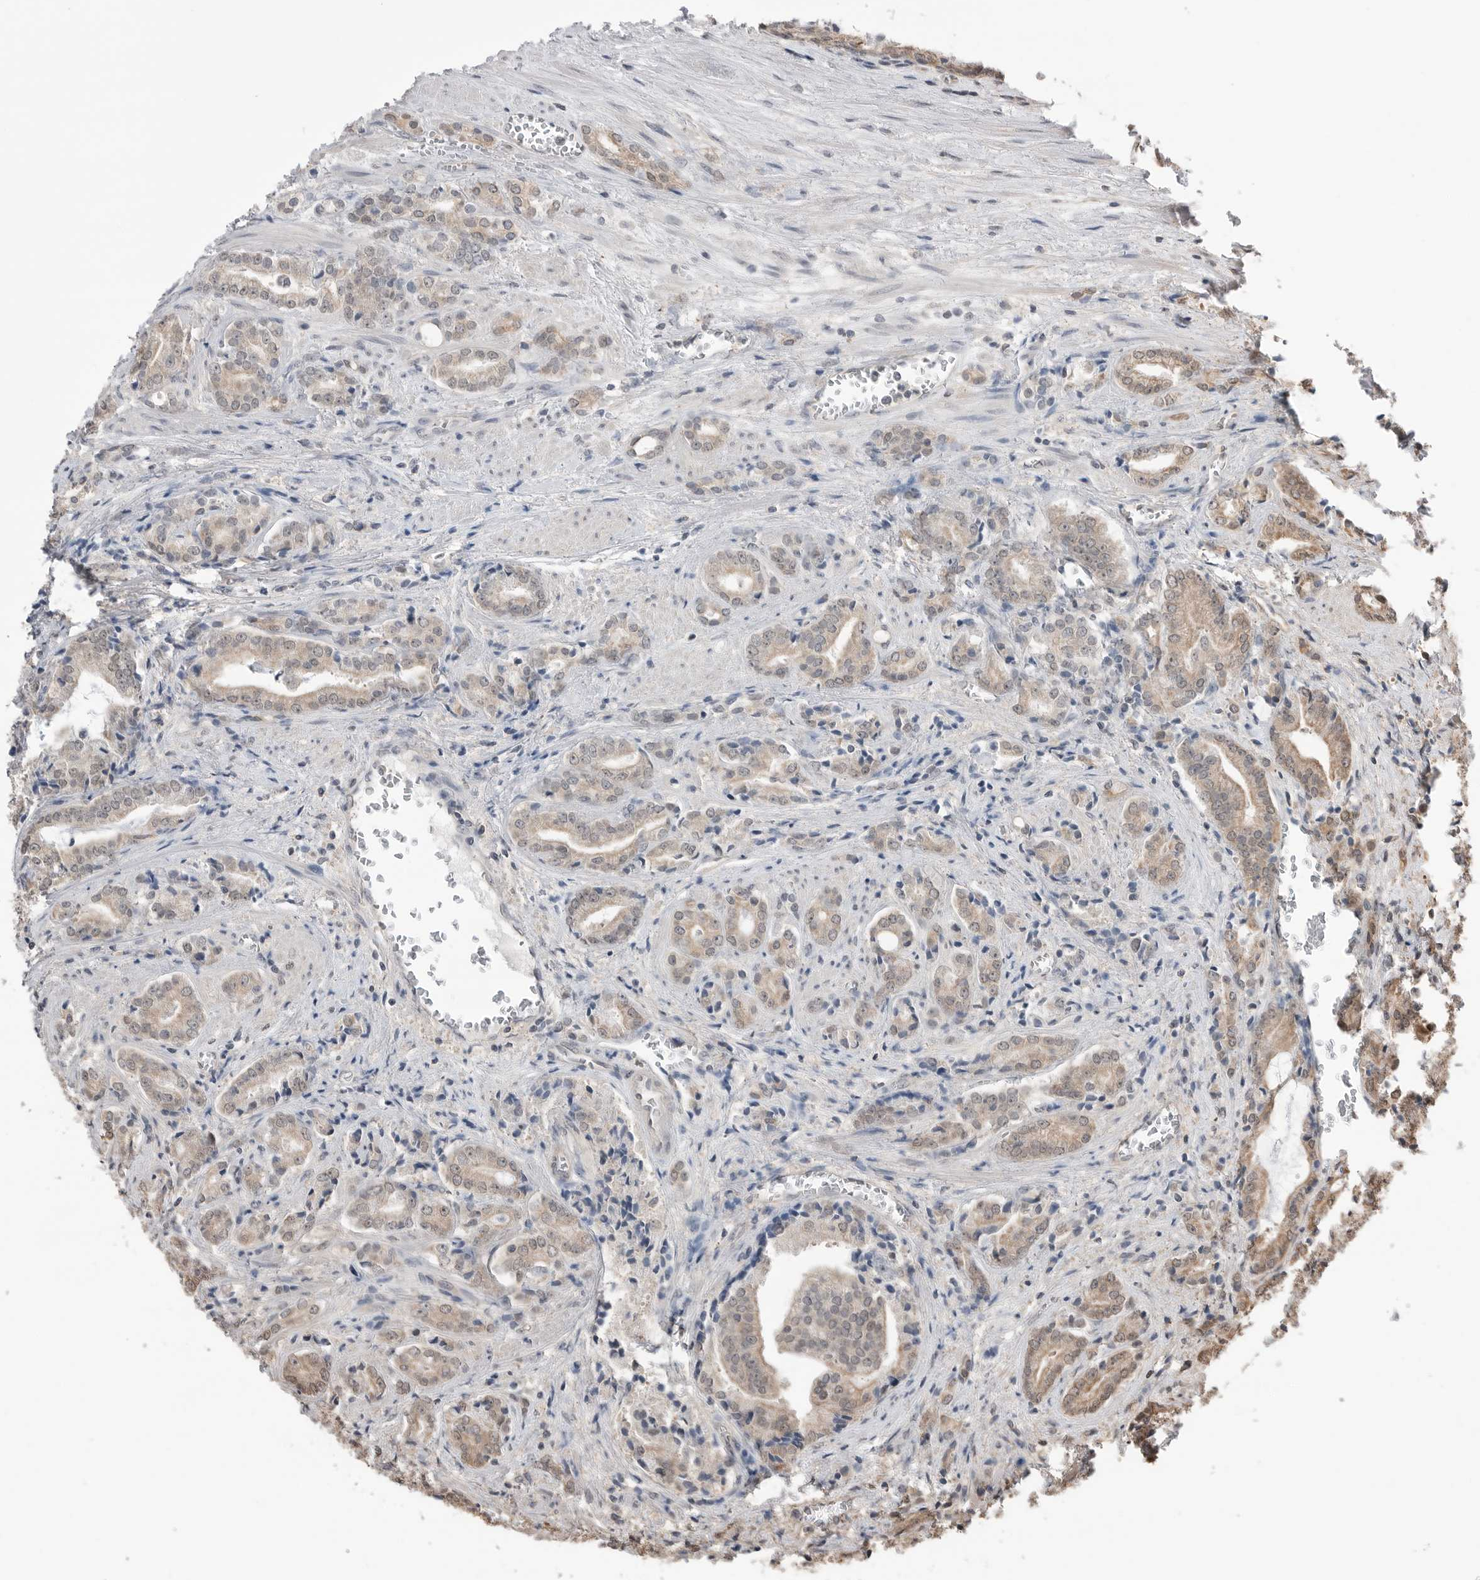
{"staining": {"intensity": "weak", "quantity": "<25%", "location": "cytoplasmic/membranous"}, "tissue": "prostate cancer", "cell_type": "Tumor cells", "image_type": "cancer", "snomed": [{"axis": "morphology", "description": "Adenocarcinoma, High grade"}, {"axis": "topography", "description": "Prostate"}], "caption": "There is no significant positivity in tumor cells of prostate cancer (adenocarcinoma (high-grade)). (Brightfield microscopy of DAB (3,3'-diaminobenzidine) immunohistochemistry (IHC) at high magnification).", "gene": "PEAK1", "patient": {"sex": "male", "age": 57}}